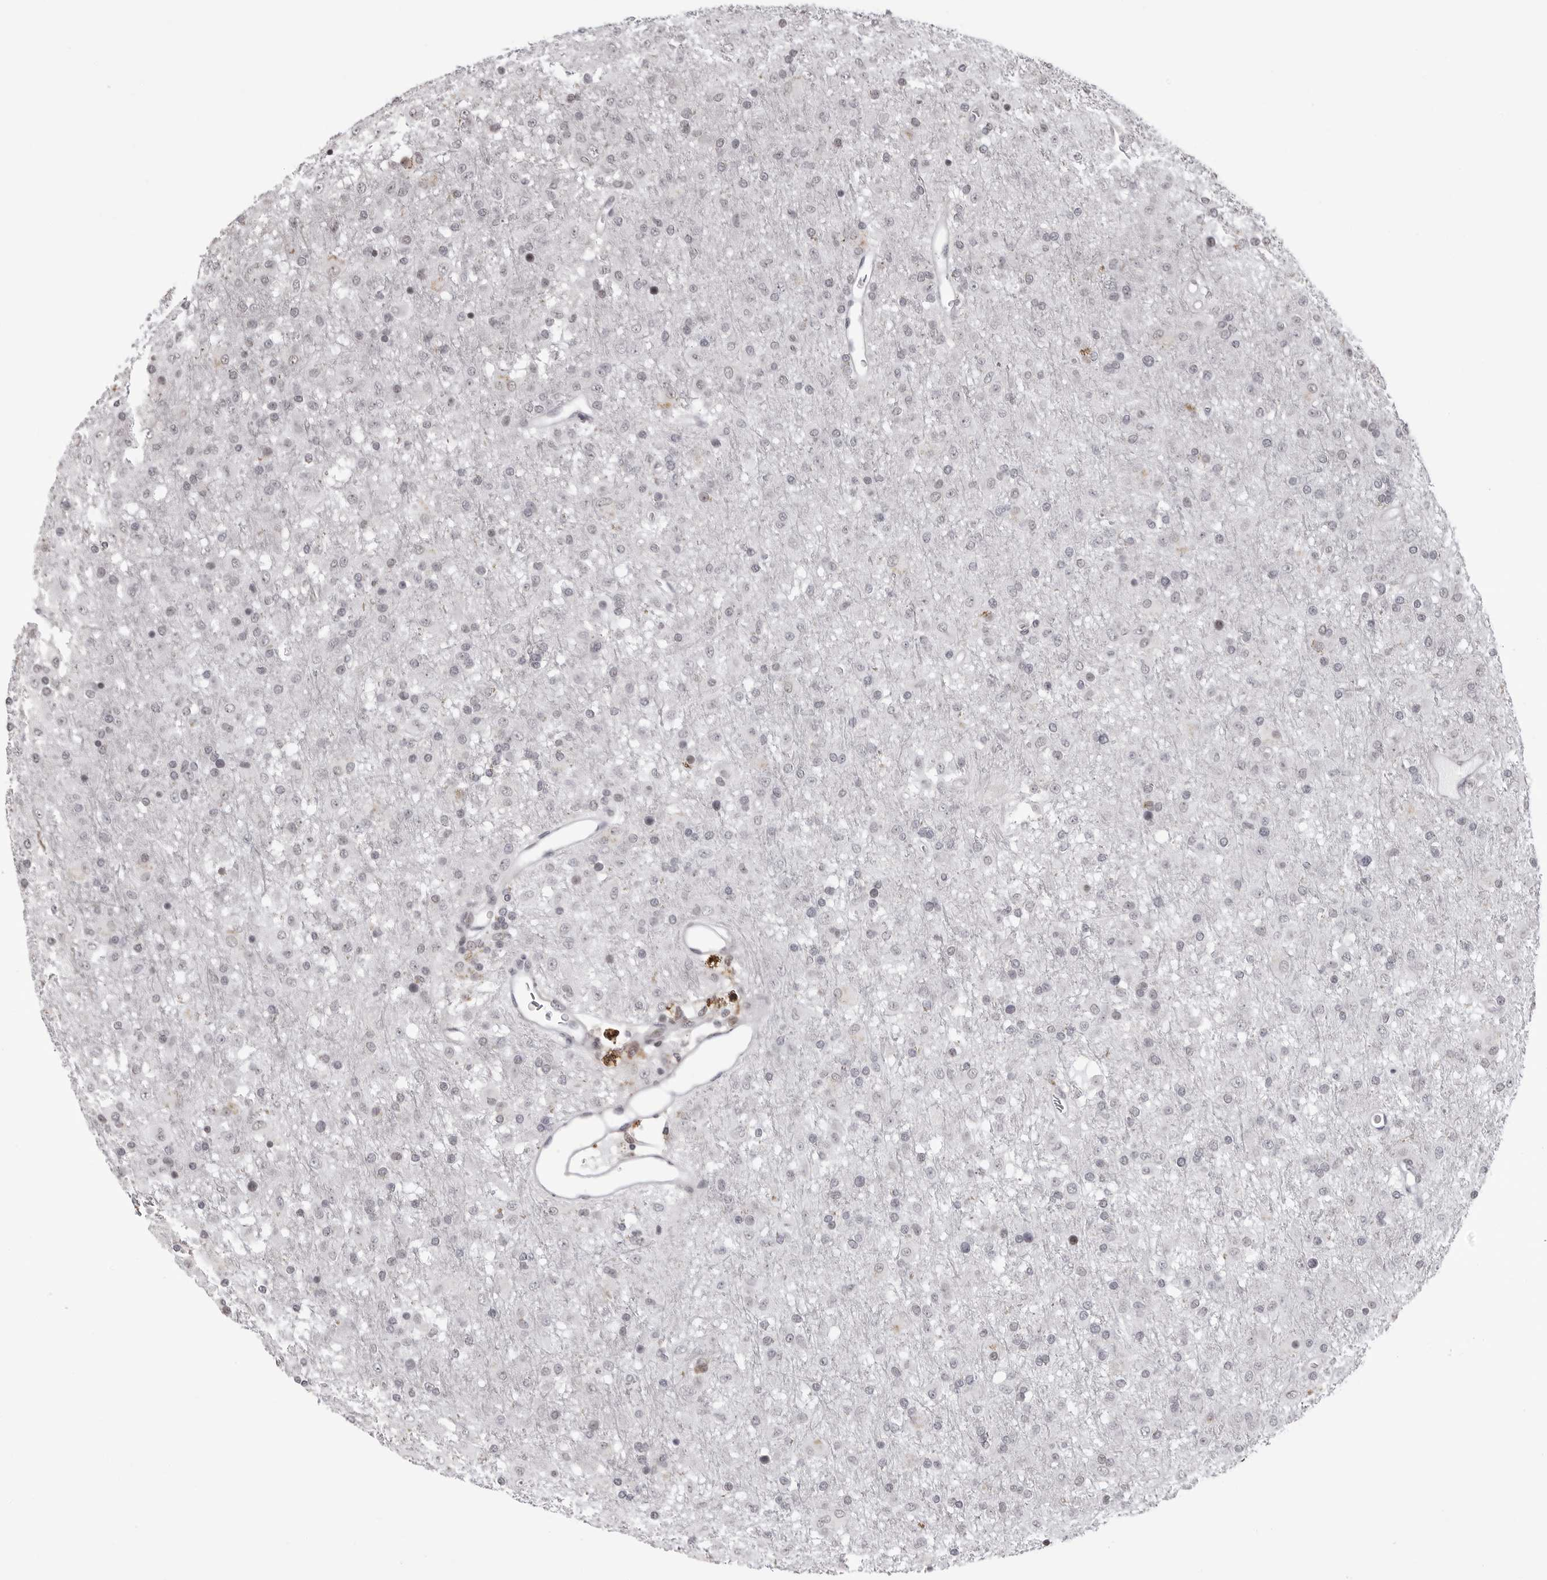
{"staining": {"intensity": "negative", "quantity": "none", "location": "none"}, "tissue": "glioma", "cell_type": "Tumor cells", "image_type": "cancer", "snomed": [{"axis": "morphology", "description": "Glioma, malignant, Low grade"}, {"axis": "topography", "description": "Brain"}], "caption": "Malignant low-grade glioma was stained to show a protein in brown. There is no significant expression in tumor cells. (DAB (3,3'-diaminobenzidine) immunohistochemistry (IHC) visualized using brightfield microscopy, high magnification).", "gene": "PHF3", "patient": {"sex": "male", "age": 65}}